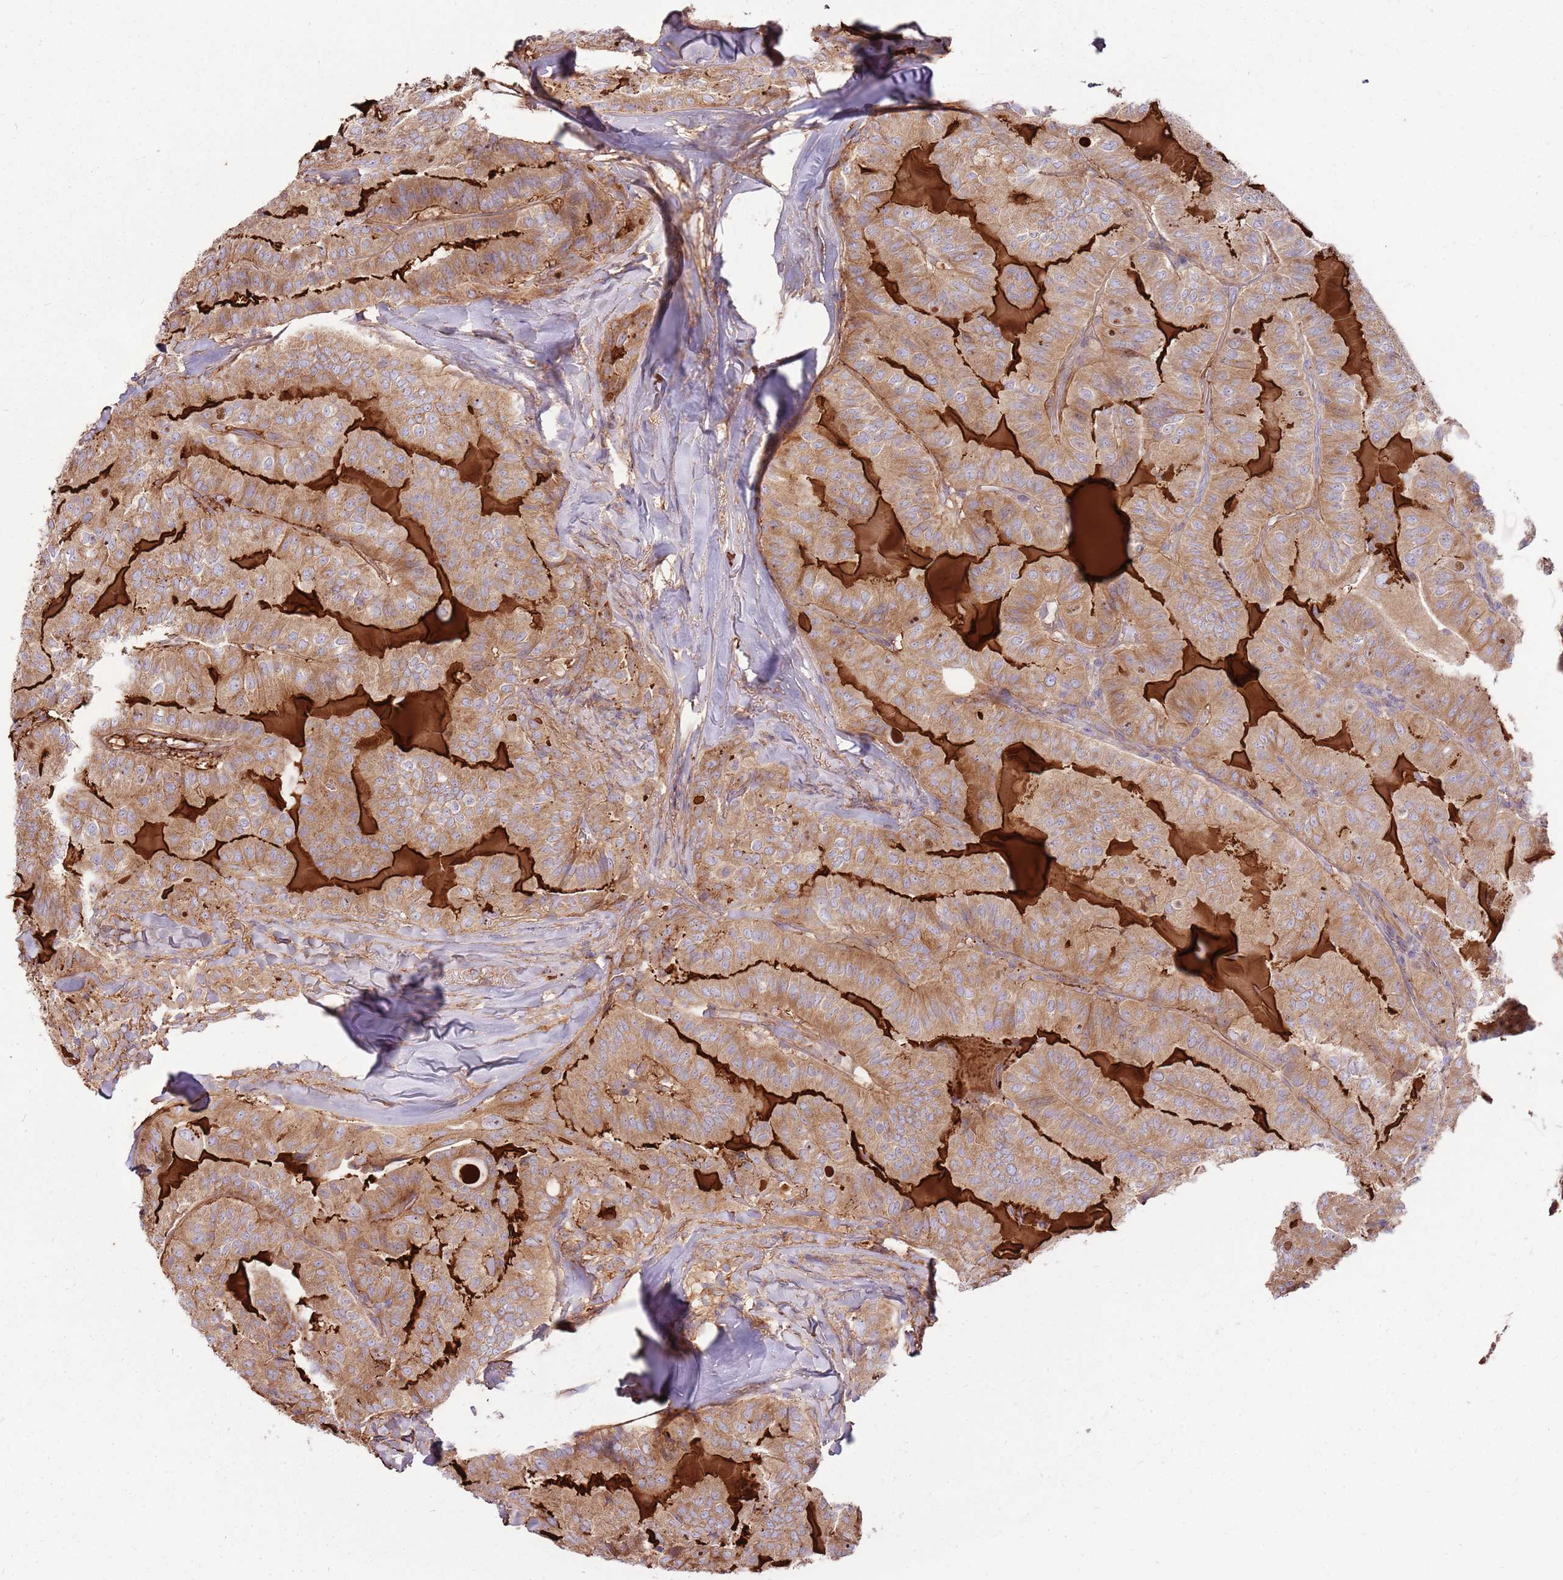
{"staining": {"intensity": "moderate", "quantity": ">75%", "location": "cytoplasmic/membranous"}, "tissue": "thyroid cancer", "cell_type": "Tumor cells", "image_type": "cancer", "snomed": [{"axis": "morphology", "description": "Papillary adenocarcinoma, NOS"}, {"axis": "topography", "description": "Thyroid gland"}], "caption": "Brown immunohistochemical staining in human thyroid cancer shows moderate cytoplasmic/membranous positivity in approximately >75% of tumor cells. The staining was performed using DAB (3,3'-diaminobenzidine) to visualize the protein expression in brown, while the nuclei were stained in blue with hematoxylin (Magnification: 20x).", "gene": "EMC1", "patient": {"sex": "female", "age": 68}}